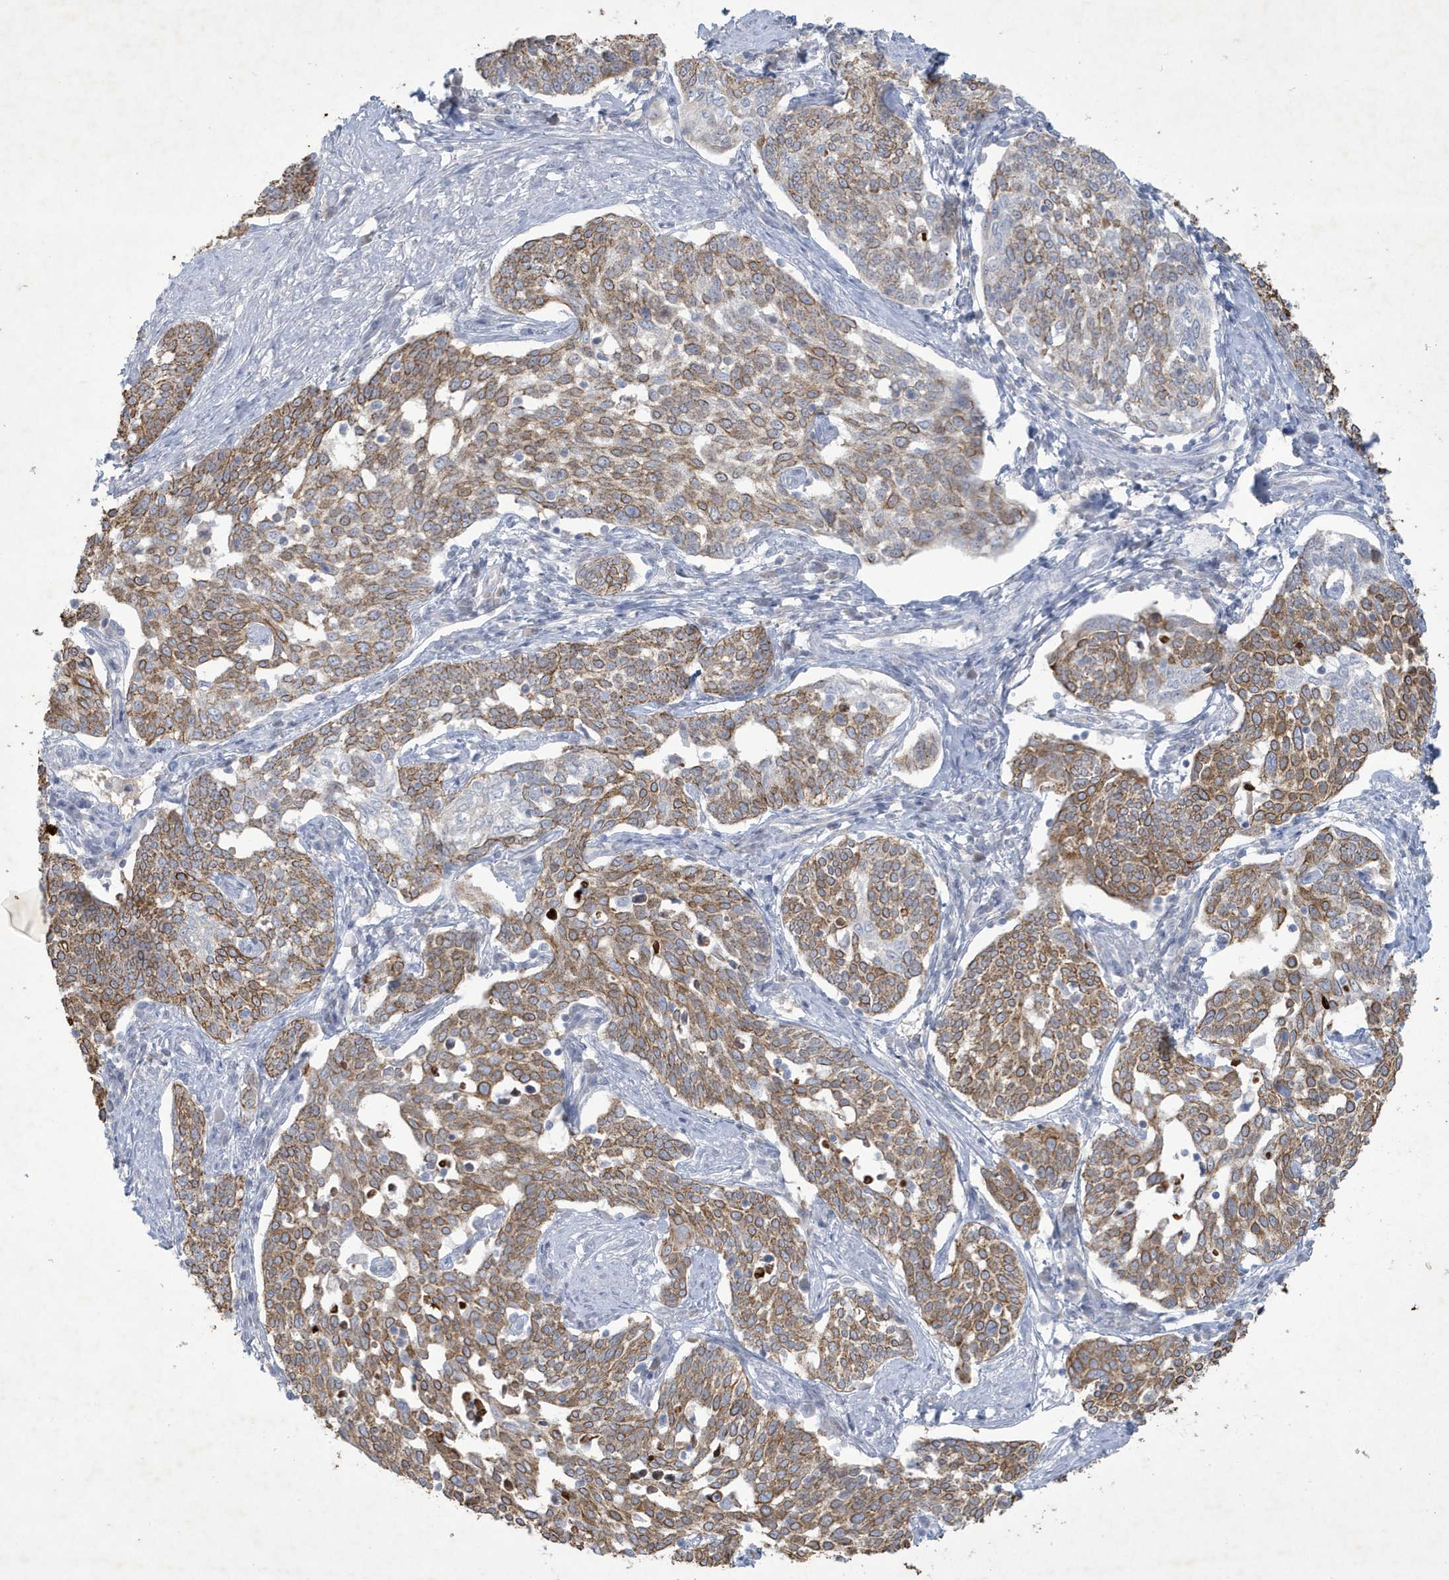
{"staining": {"intensity": "moderate", "quantity": ">75%", "location": "cytoplasmic/membranous"}, "tissue": "cervical cancer", "cell_type": "Tumor cells", "image_type": "cancer", "snomed": [{"axis": "morphology", "description": "Squamous cell carcinoma, NOS"}, {"axis": "topography", "description": "Cervix"}], "caption": "Immunohistochemistry (DAB) staining of cervical cancer (squamous cell carcinoma) displays moderate cytoplasmic/membranous protein positivity in approximately >75% of tumor cells. The staining was performed using DAB (3,3'-diaminobenzidine), with brown indicating positive protein expression. Nuclei are stained blue with hematoxylin.", "gene": "CCDC24", "patient": {"sex": "female", "age": 34}}